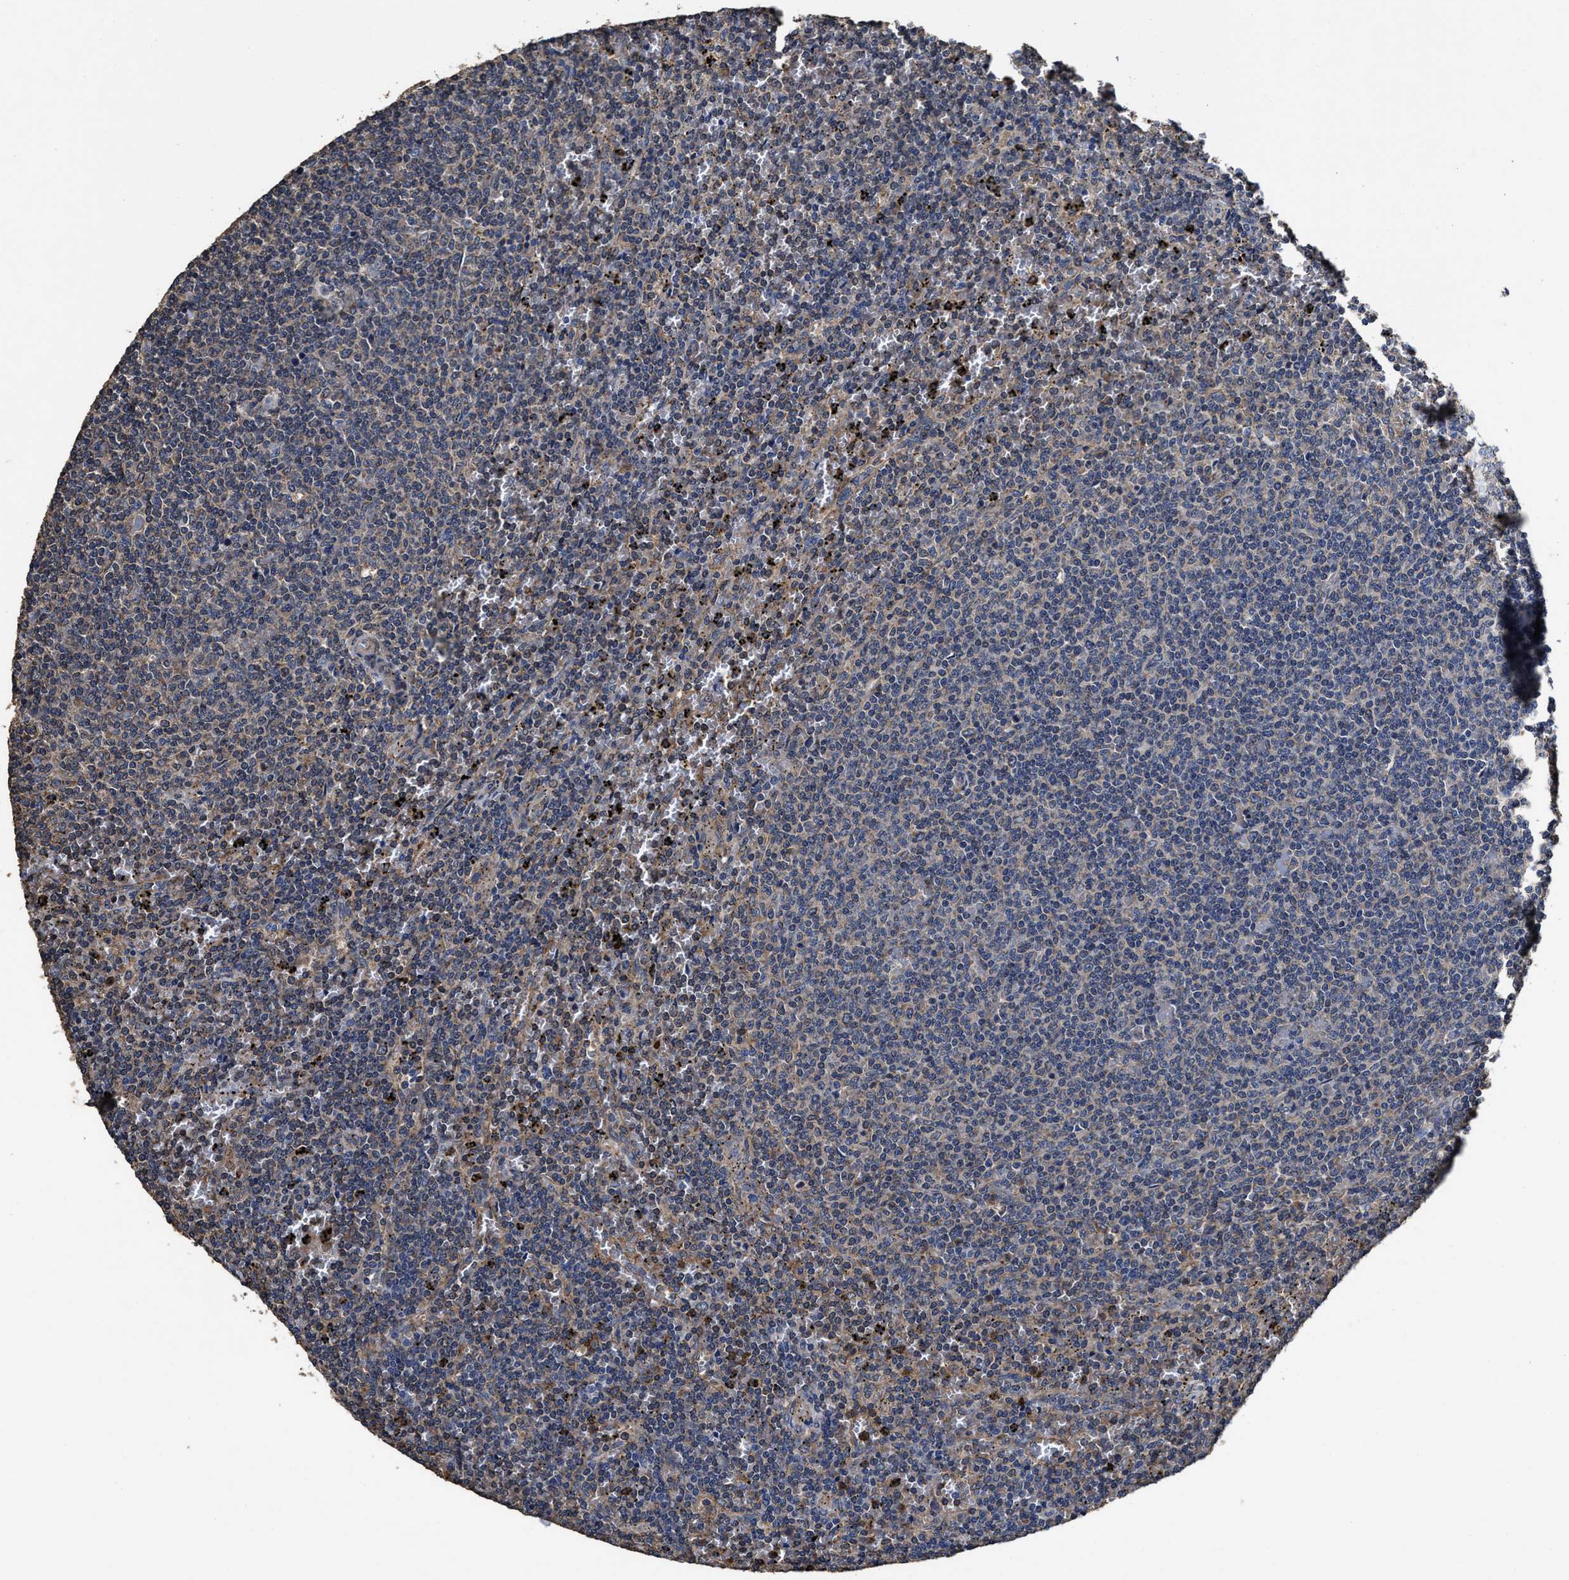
{"staining": {"intensity": "weak", "quantity": "<25%", "location": "cytoplasmic/membranous"}, "tissue": "lymphoma", "cell_type": "Tumor cells", "image_type": "cancer", "snomed": [{"axis": "morphology", "description": "Malignant lymphoma, non-Hodgkin's type, Low grade"}, {"axis": "topography", "description": "Spleen"}], "caption": "DAB (3,3'-diaminobenzidine) immunohistochemical staining of malignant lymphoma, non-Hodgkin's type (low-grade) exhibits no significant expression in tumor cells.", "gene": "SFXN4", "patient": {"sex": "female", "age": 50}}